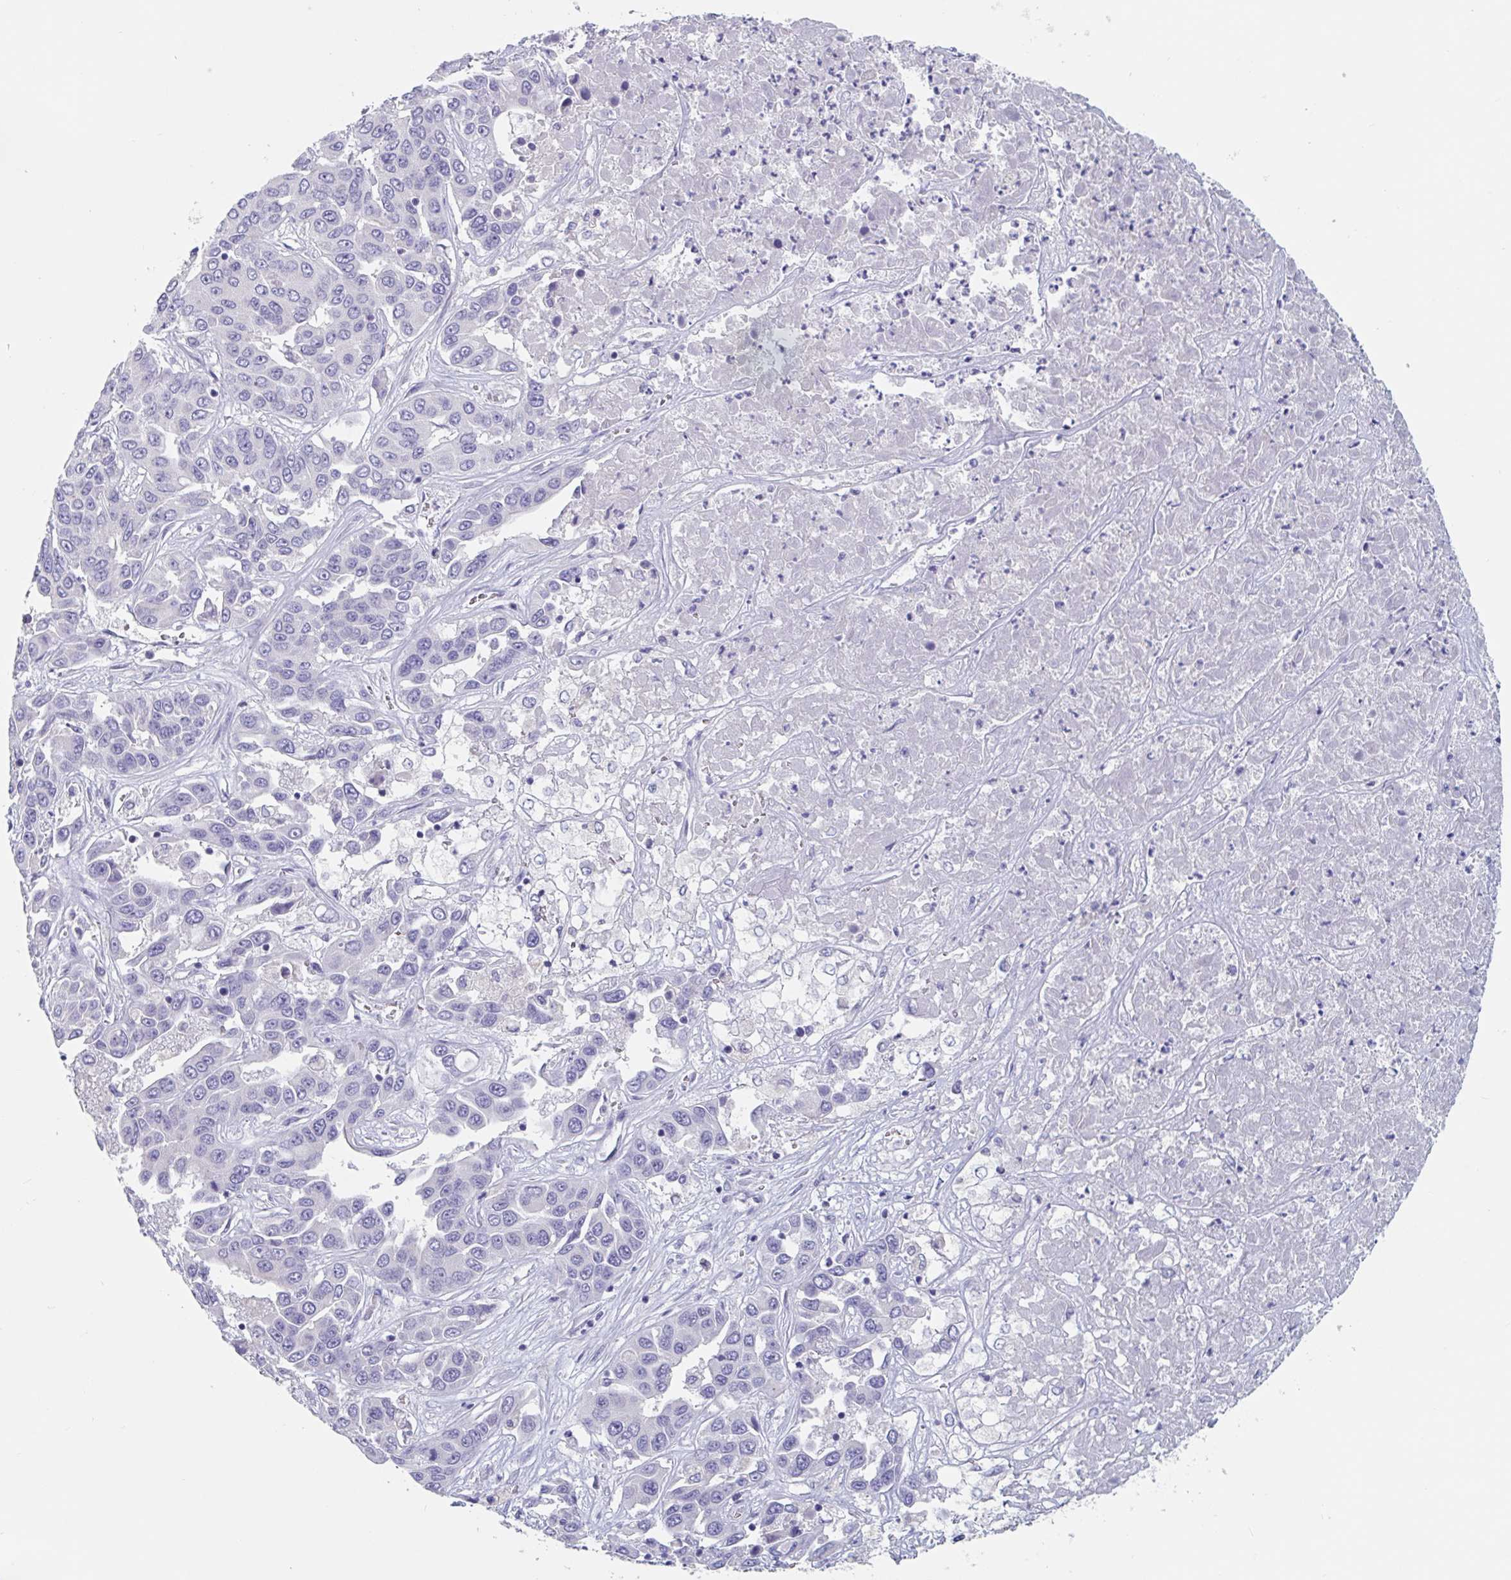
{"staining": {"intensity": "negative", "quantity": "none", "location": "none"}, "tissue": "liver cancer", "cell_type": "Tumor cells", "image_type": "cancer", "snomed": [{"axis": "morphology", "description": "Cholangiocarcinoma"}, {"axis": "topography", "description": "Liver"}], "caption": "DAB (3,3'-diaminobenzidine) immunohistochemical staining of human liver cancer demonstrates no significant positivity in tumor cells.", "gene": "ABHD16A", "patient": {"sex": "female", "age": 52}}